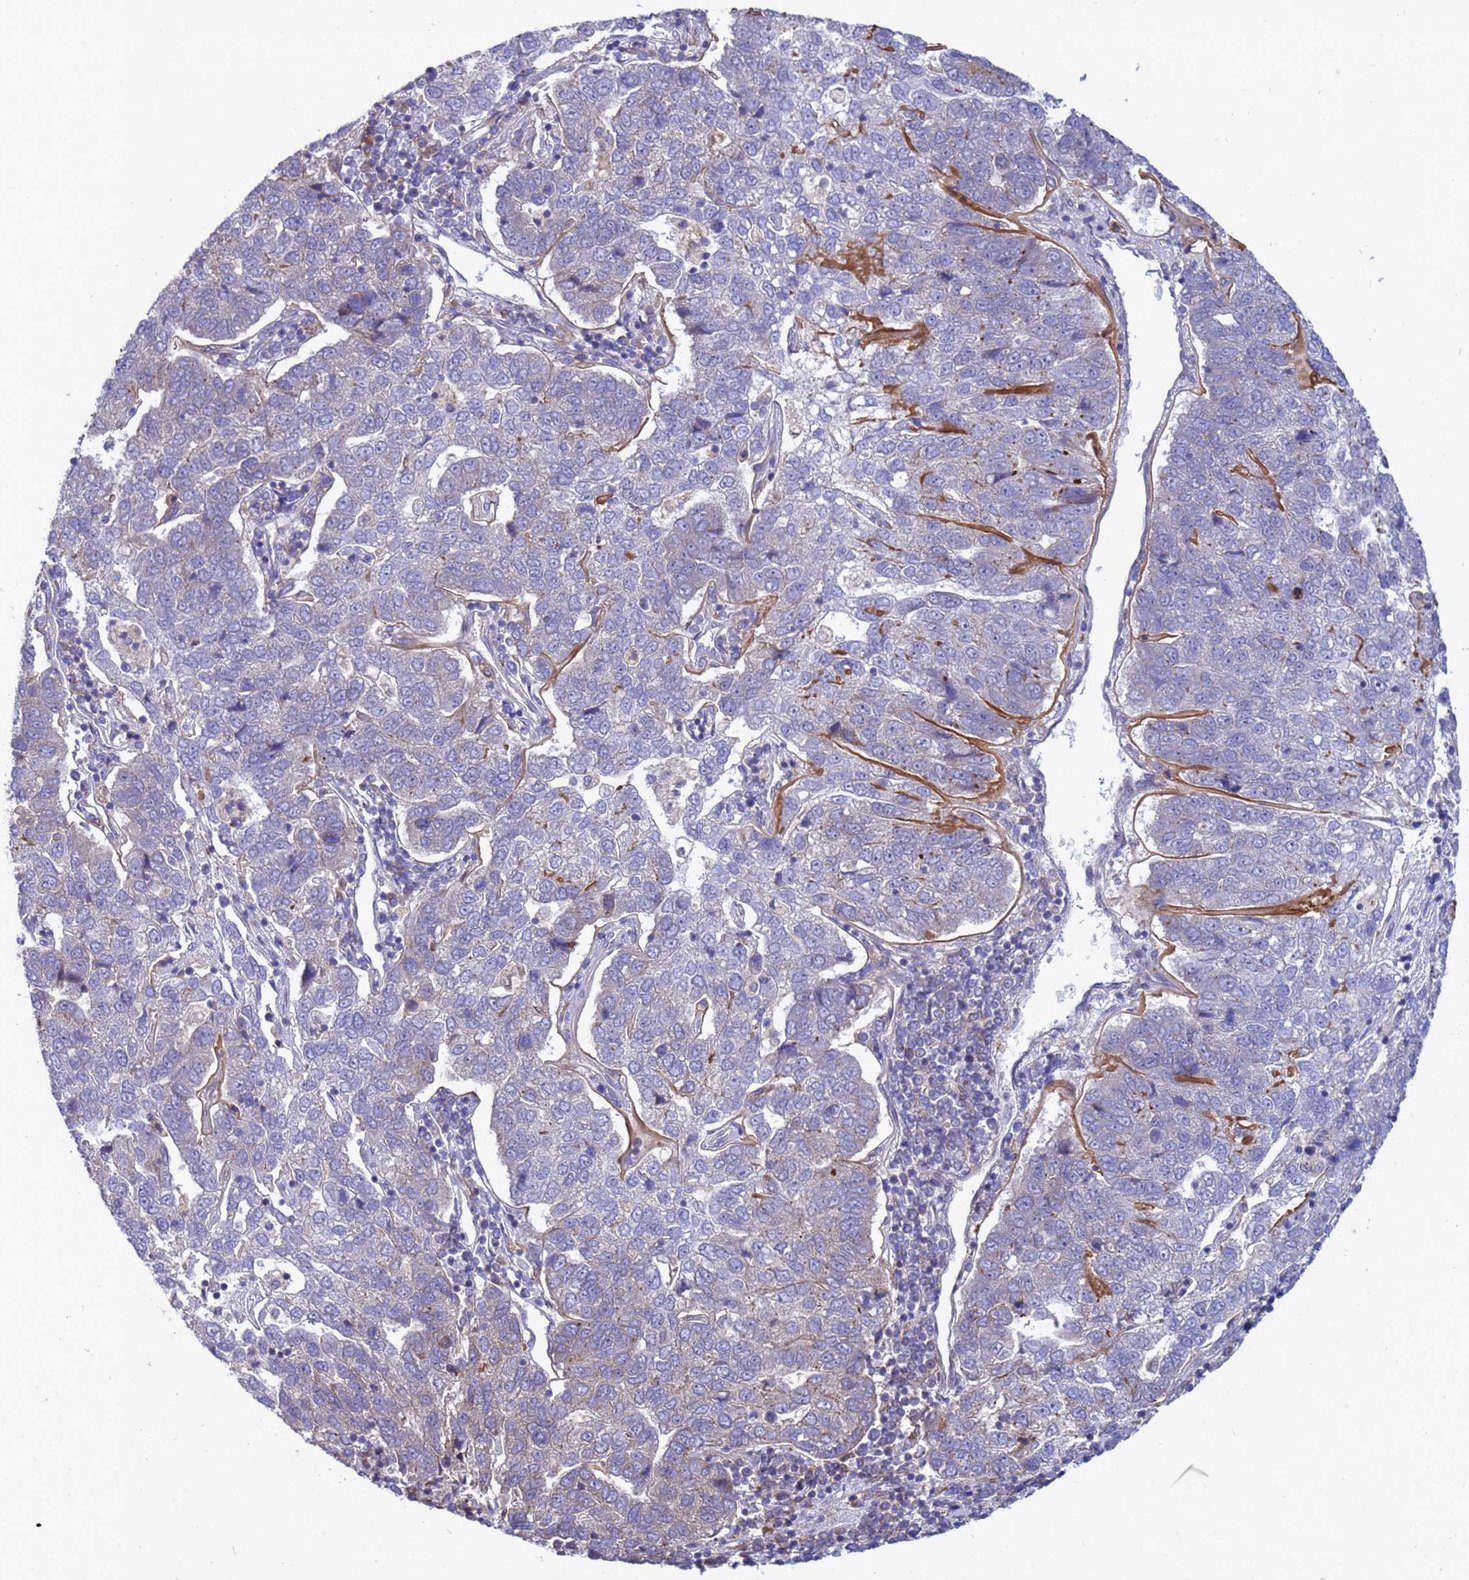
{"staining": {"intensity": "negative", "quantity": "none", "location": "none"}, "tissue": "pancreatic cancer", "cell_type": "Tumor cells", "image_type": "cancer", "snomed": [{"axis": "morphology", "description": "Adenocarcinoma, NOS"}, {"axis": "topography", "description": "Pancreas"}], "caption": "Photomicrograph shows no protein expression in tumor cells of pancreatic cancer (adenocarcinoma) tissue. (Immunohistochemistry, brightfield microscopy, high magnification).", "gene": "RAPGEF4", "patient": {"sex": "female", "age": 61}}